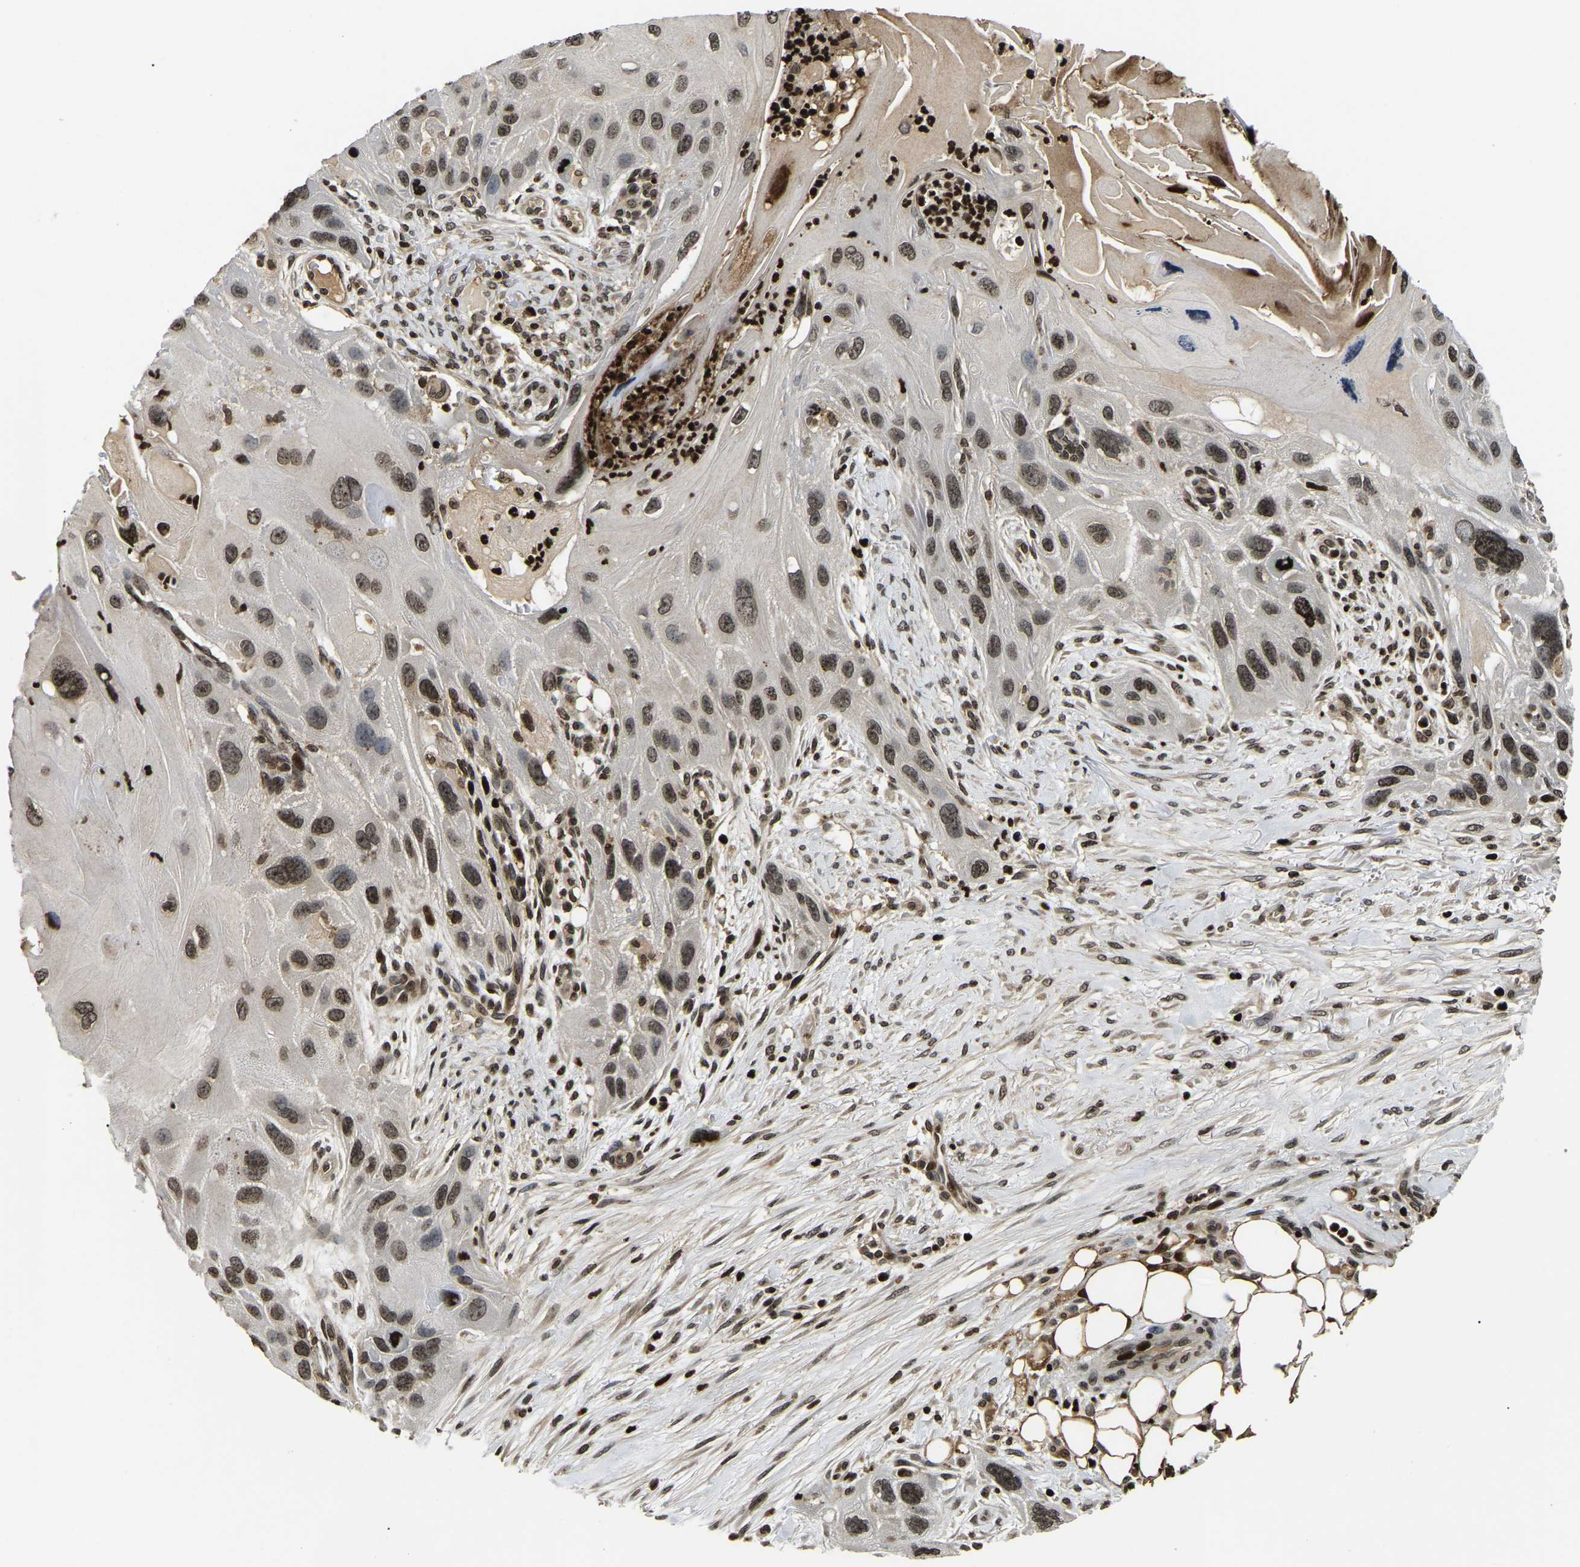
{"staining": {"intensity": "moderate", "quantity": ">75%", "location": "nuclear"}, "tissue": "skin cancer", "cell_type": "Tumor cells", "image_type": "cancer", "snomed": [{"axis": "morphology", "description": "Squamous cell carcinoma, NOS"}, {"axis": "topography", "description": "Skin"}], "caption": "There is medium levels of moderate nuclear staining in tumor cells of skin squamous cell carcinoma, as demonstrated by immunohistochemical staining (brown color).", "gene": "LRRC61", "patient": {"sex": "female", "age": 77}}